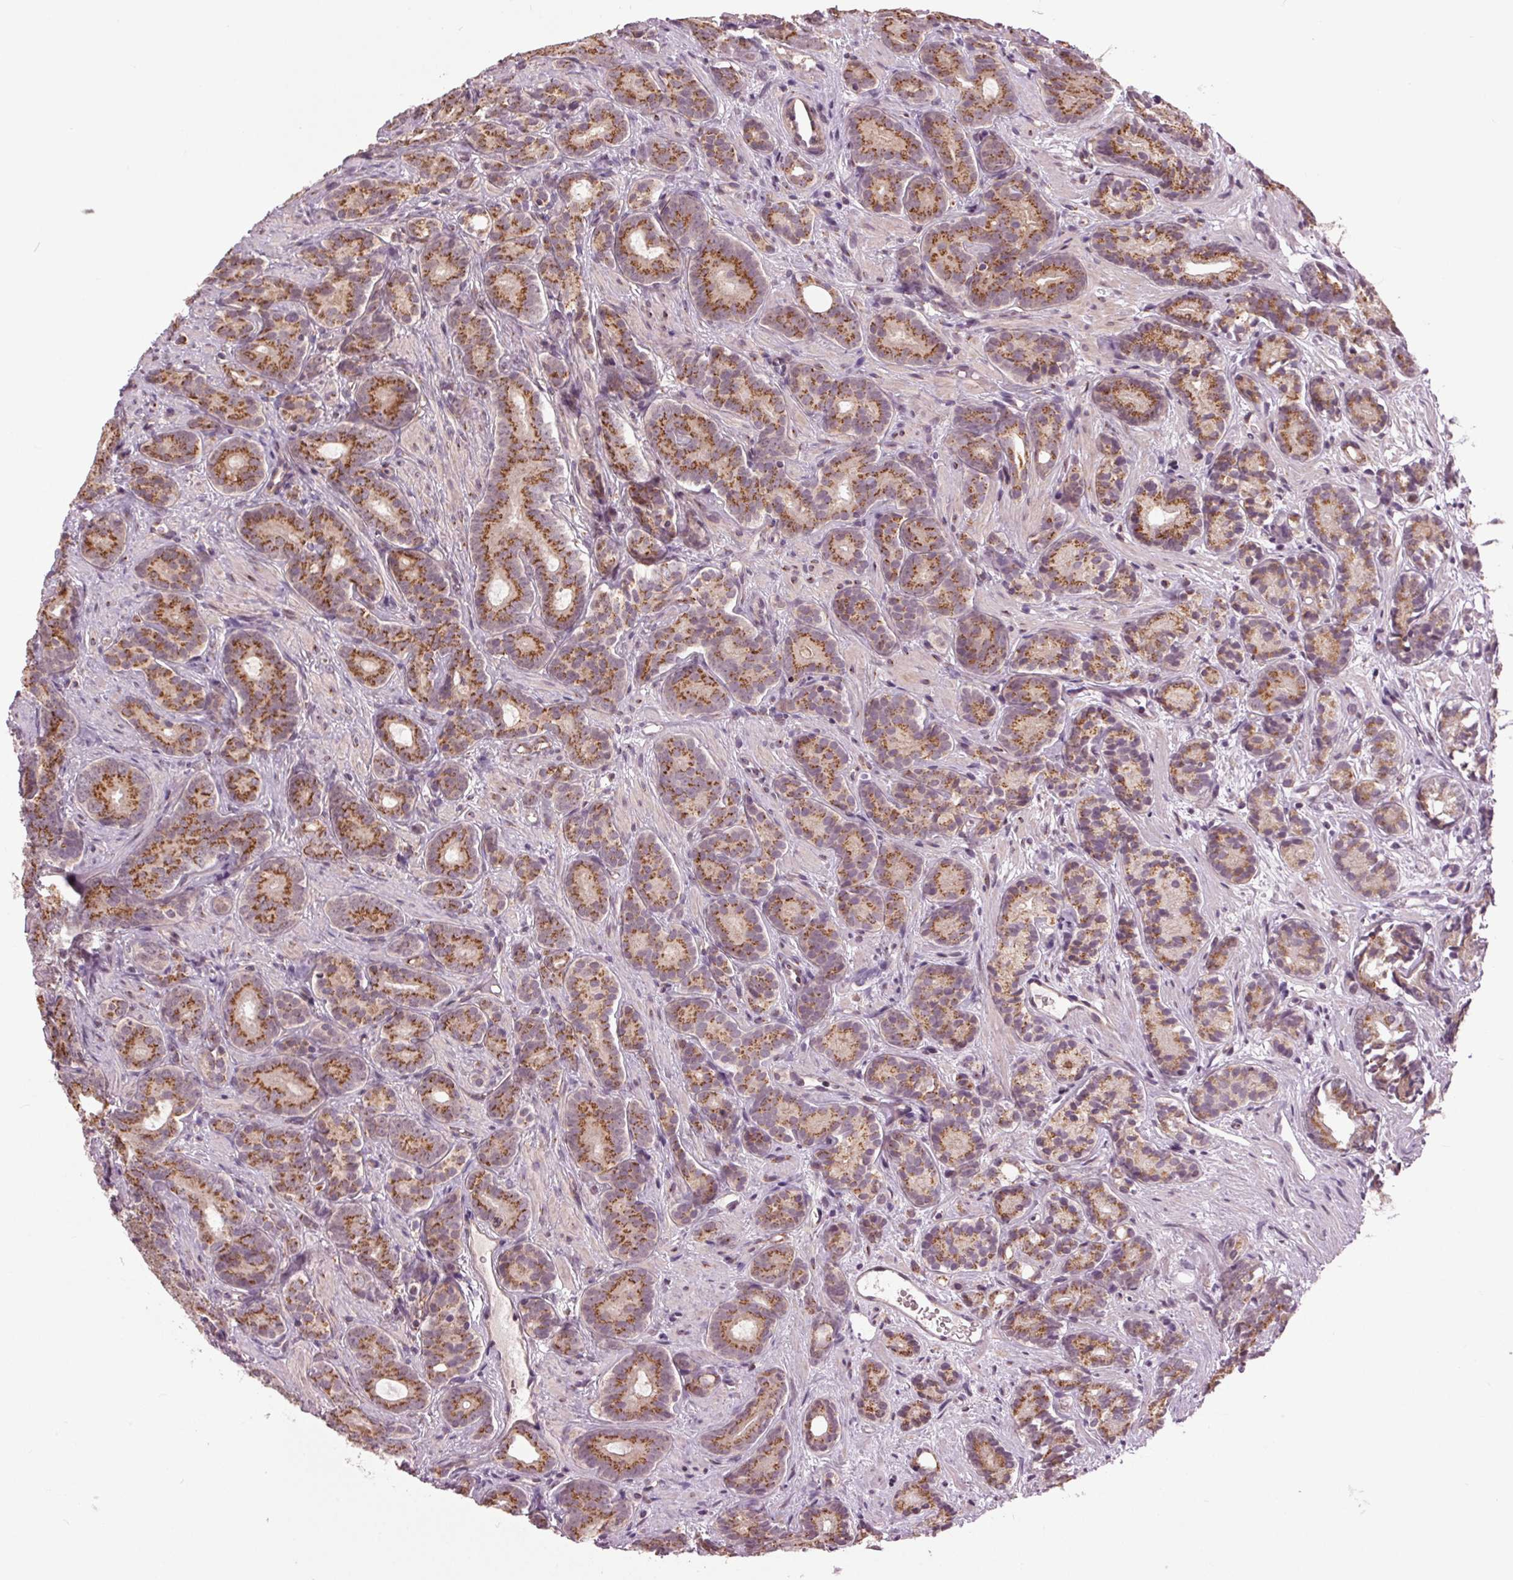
{"staining": {"intensity": "moderate", "quantity": ">75%", "location": "cytoplasmic/membranous"}, "tissue": "prostate cancer", "cell_type": "Tumor cells", "image_type": "cancer", "snomed": [{"axis": "morphology", "description": "Adenocarcinoma, High grade"}, {"axis": "topography", "description": "Prostate"}], "caption": "Immunohistochemistry (IHC) image of human prostate cancer (adenocarcinoma (high-grade)) stained for a protein (brown), which exhibits medium levels of moderate cytoplasmic/membranous positivity in about >75% of tumor cells.", "gene": "BSDC1", "patient": {"sex": "male", "age": 84}}